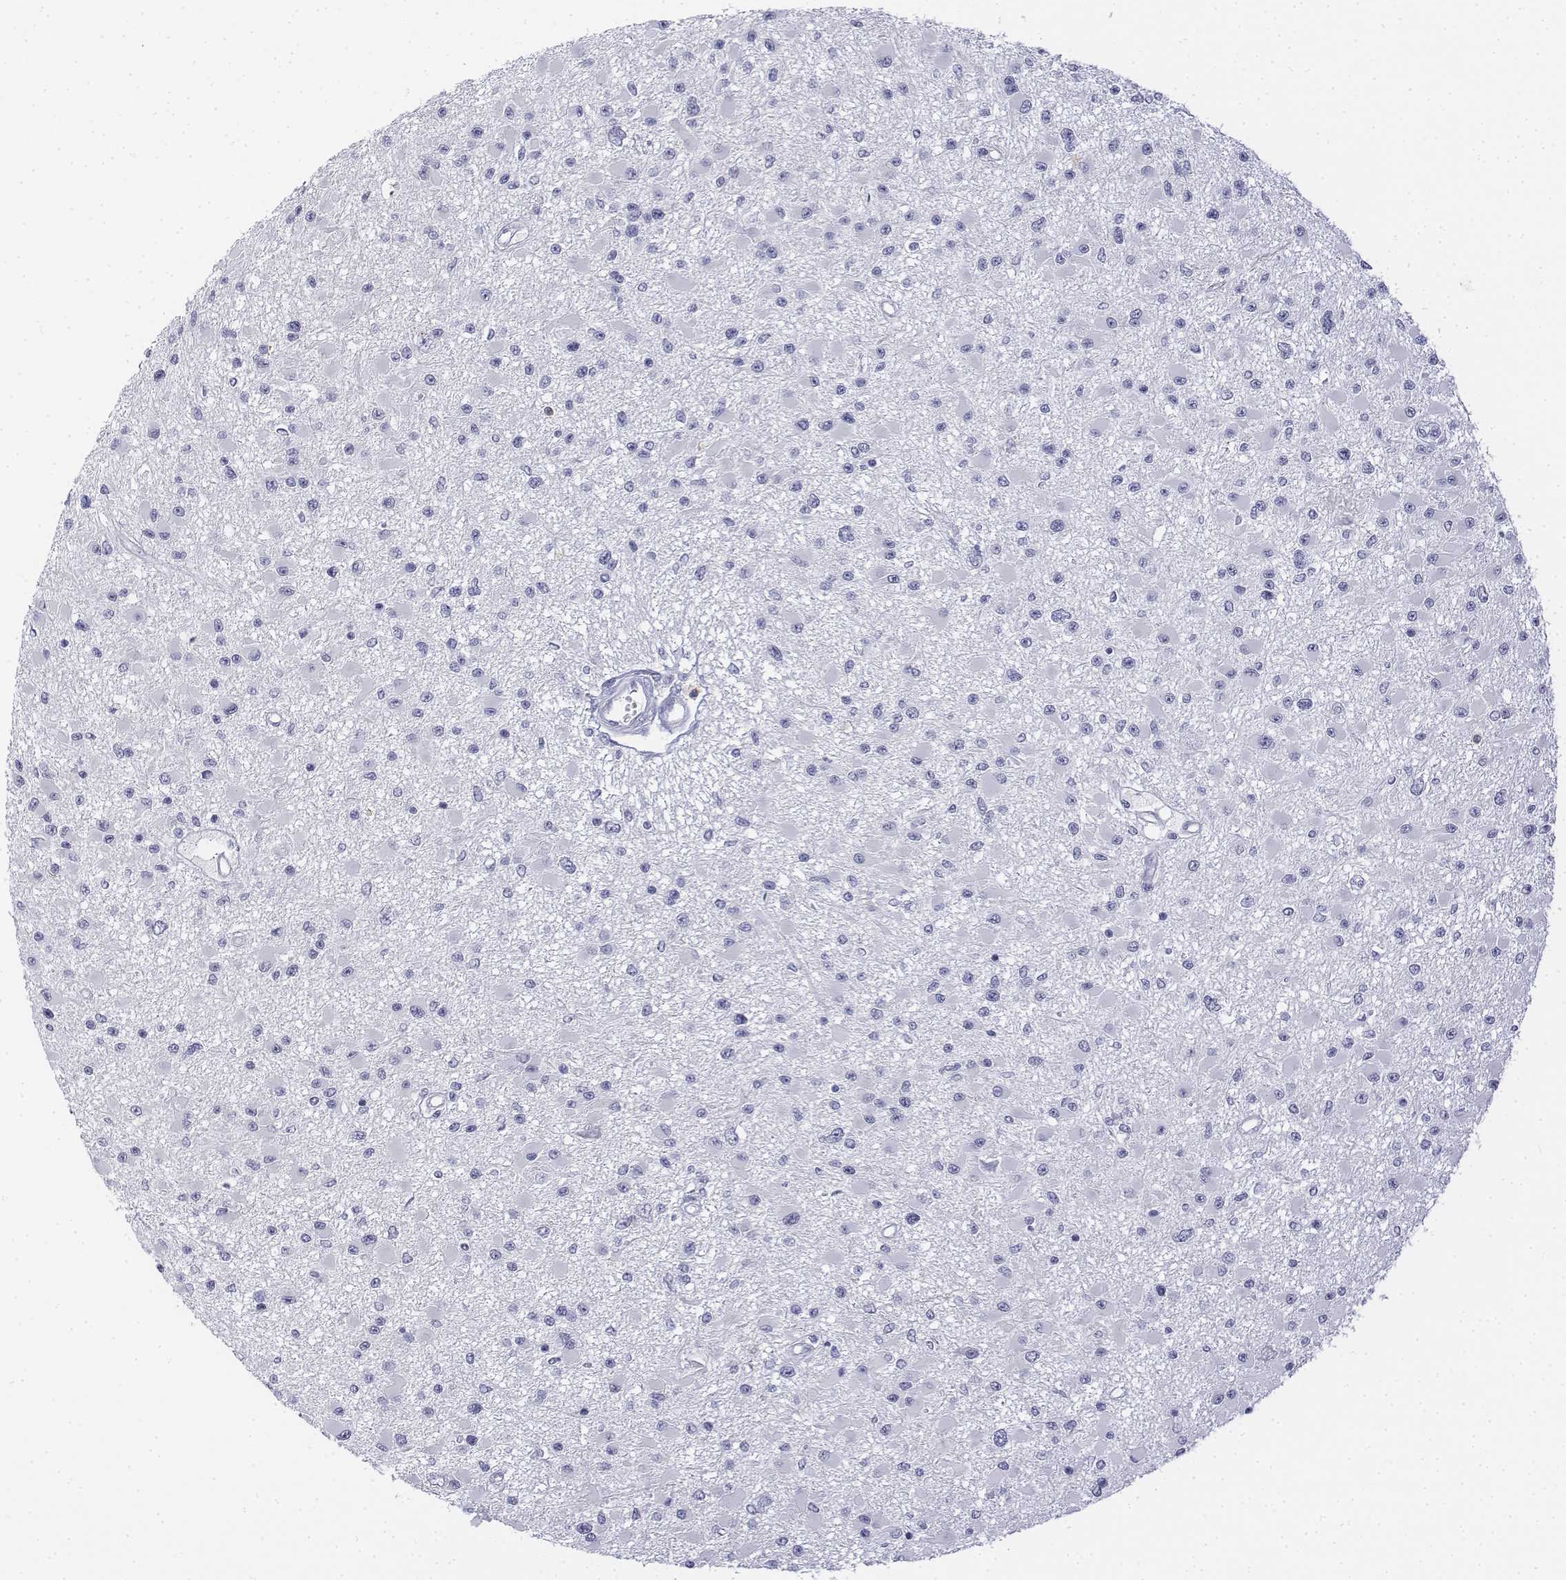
{"staining": {"intensity": "negative", "quantity": "none", "location": "none"}, "tissue": "glioma", "cell_type": "Tumor cells", "image_type": "cancer", "snomed": [{"axis": "morphology", "description": "Glioma, malignant, High grade"}, {"axis": "topography", "description": "Brain"}], "caption": "There is no significant staining in tumor cells of glioma.", "gene": "CD3E", "patient": {"sex": "male", "age": 54}}